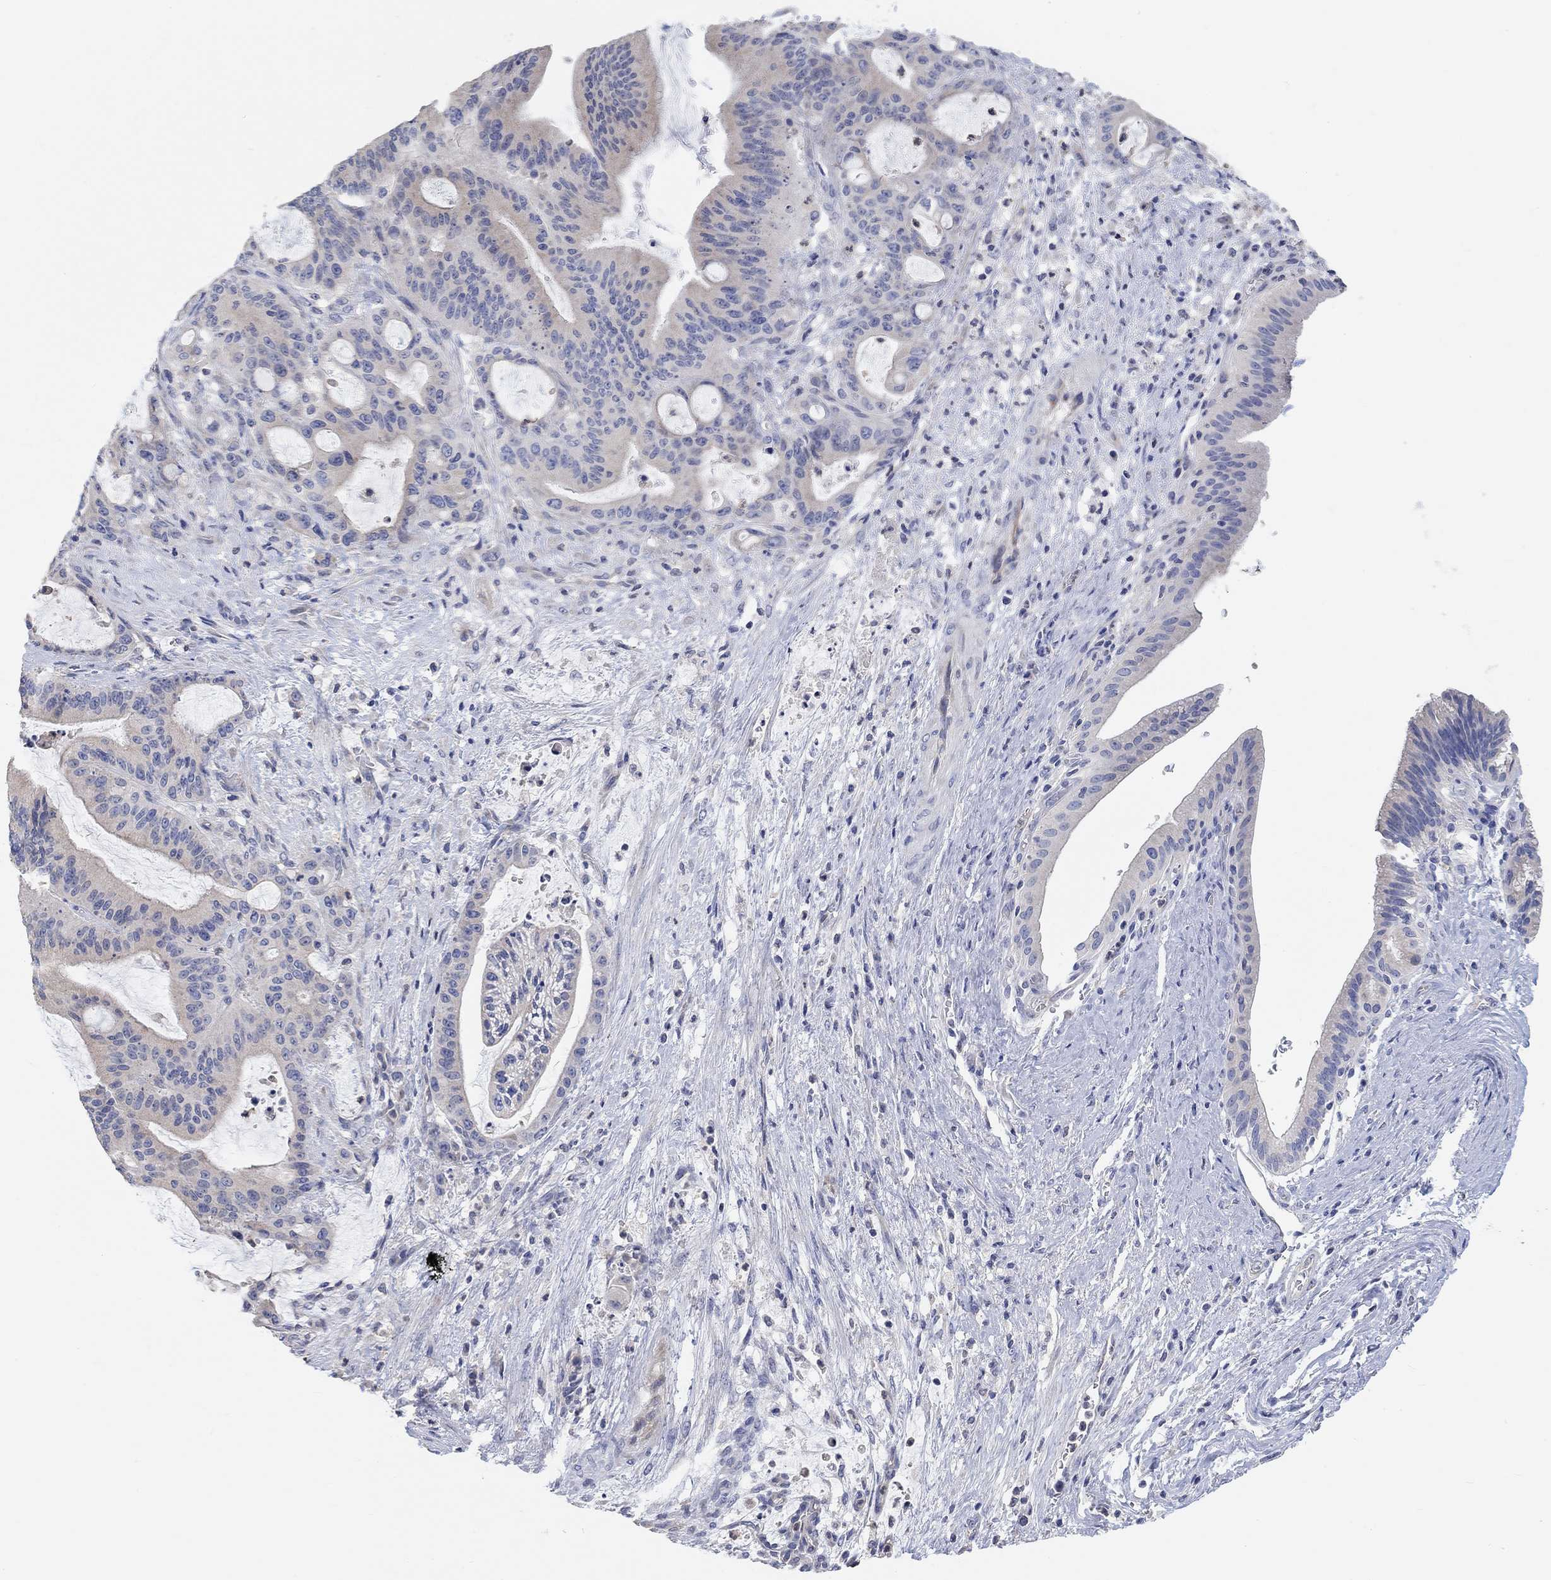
{"staining": {"intensity": "weak", "quantity": "25%-75%", "location": "cytoplasmic/membranous"}, "tissue": "liver cancer", "cell_type": "Tumor cells", "image_type": "cancer", "snomed": [{"axis": "morphology", "description": "Cholangiocarcinoma"}, {"axis": "topography", "description": "Liver"}], "caption": "IHC histopathology image of cholangiocarcinoma (liver) stained for a protein (brown), which displays low levels of weak cytoplasmic/membranous positivity in about 25%-75% of tumor cells.", "gene": "NLRP14", "patient": {"sex": "female", "age": 73}}